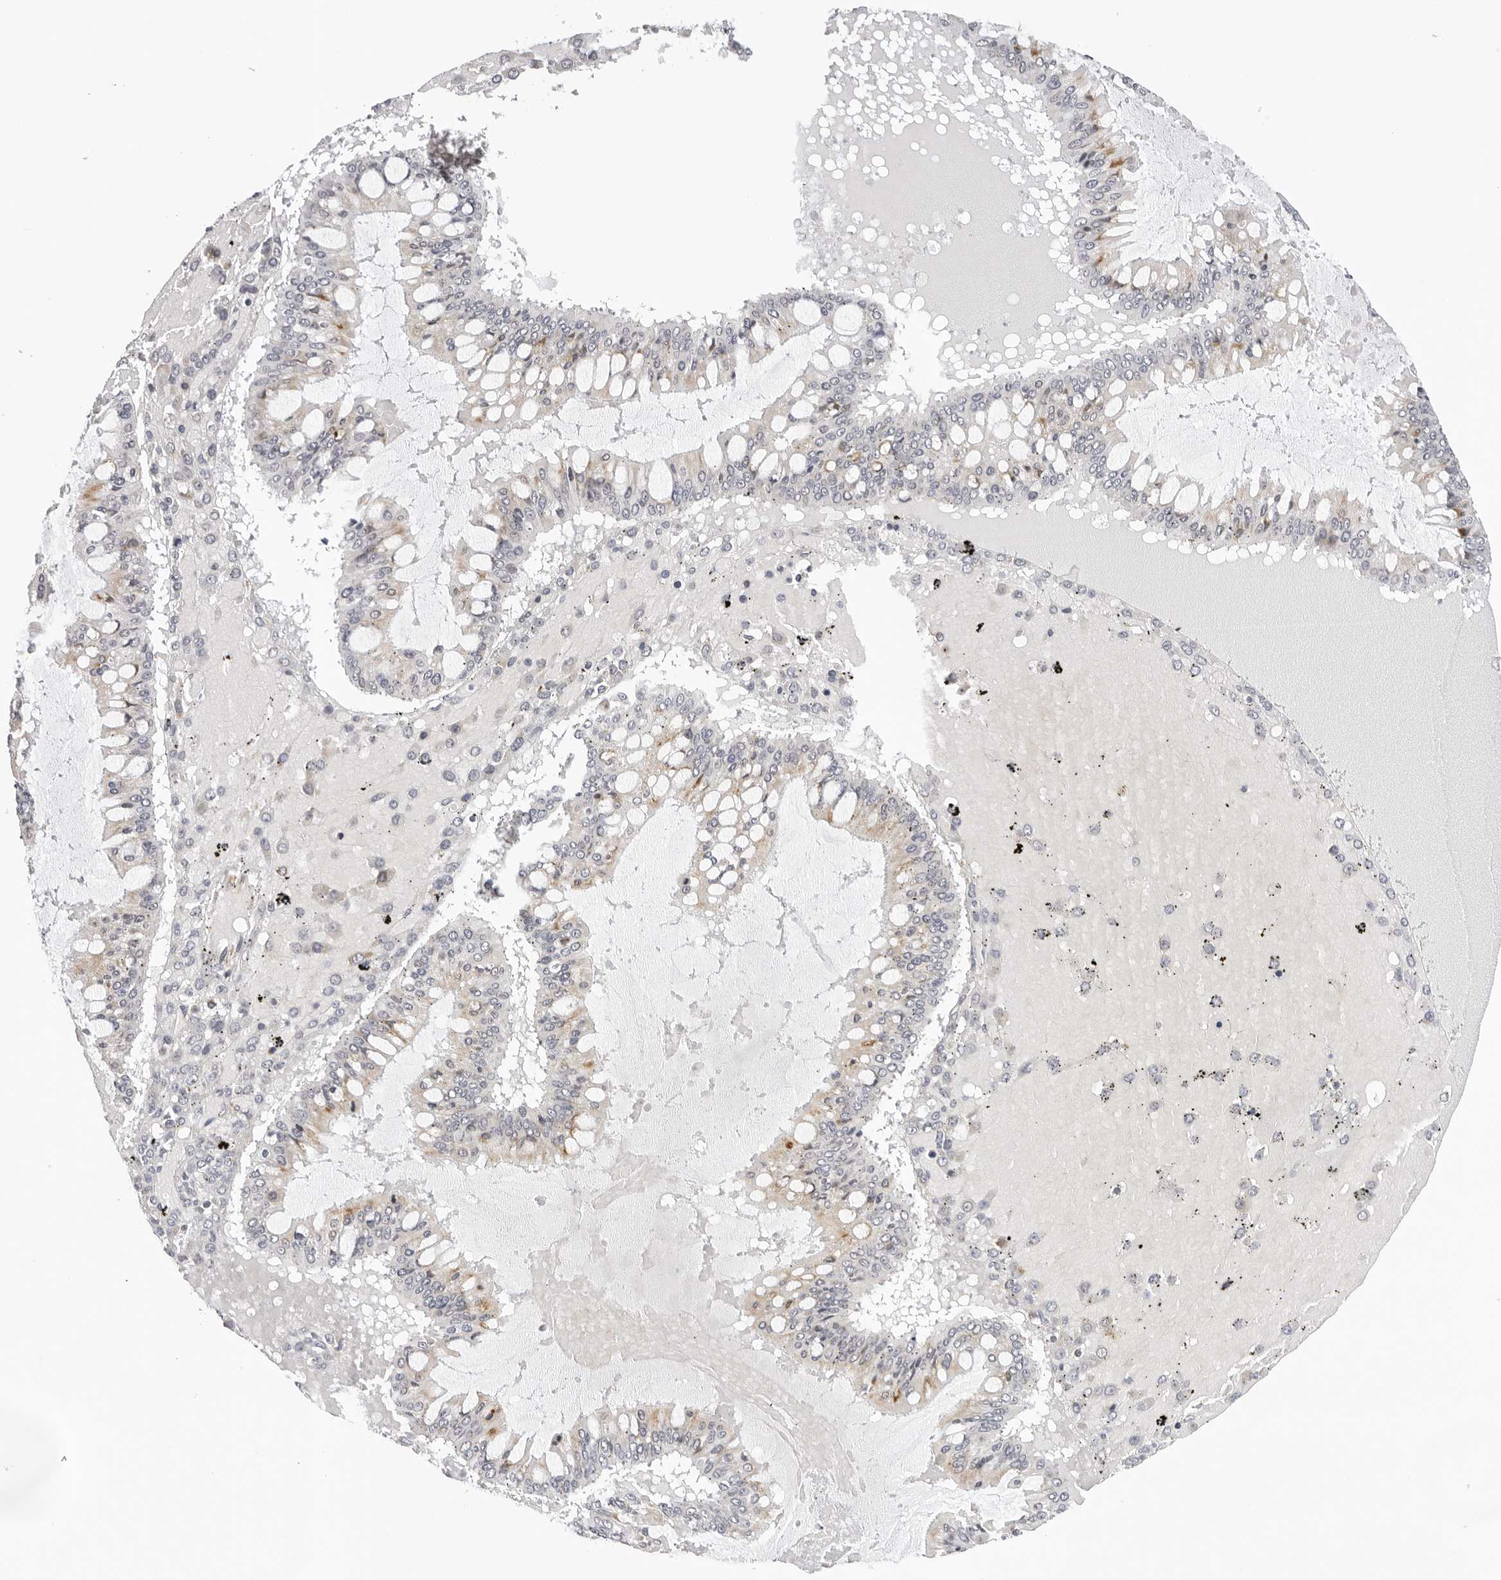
{"staining": {"intensity": "weak", "quantity": "25%-75%", "location": "cytoplasmic/membranous"}, "tissue": "ovarian cancer", "cell_type": "Tumor cells", "image_type": "cancer", "snomed": [{"axis": "morphology", "description": "Cystadenocarcinoma, mucinous, NOS"}, {"axis": "topography", "description": "Ovary"}], "caption": "Ovarian cancer (mucinous cystadenocarcinoma) stained with immunohistochemistry (IHC) shows weak cytoplasmic/membranous expression in approximately 25%-75% of tumor cells.", "gene": "IL17RA", "patient": {"sex": "female", "age": 73}}